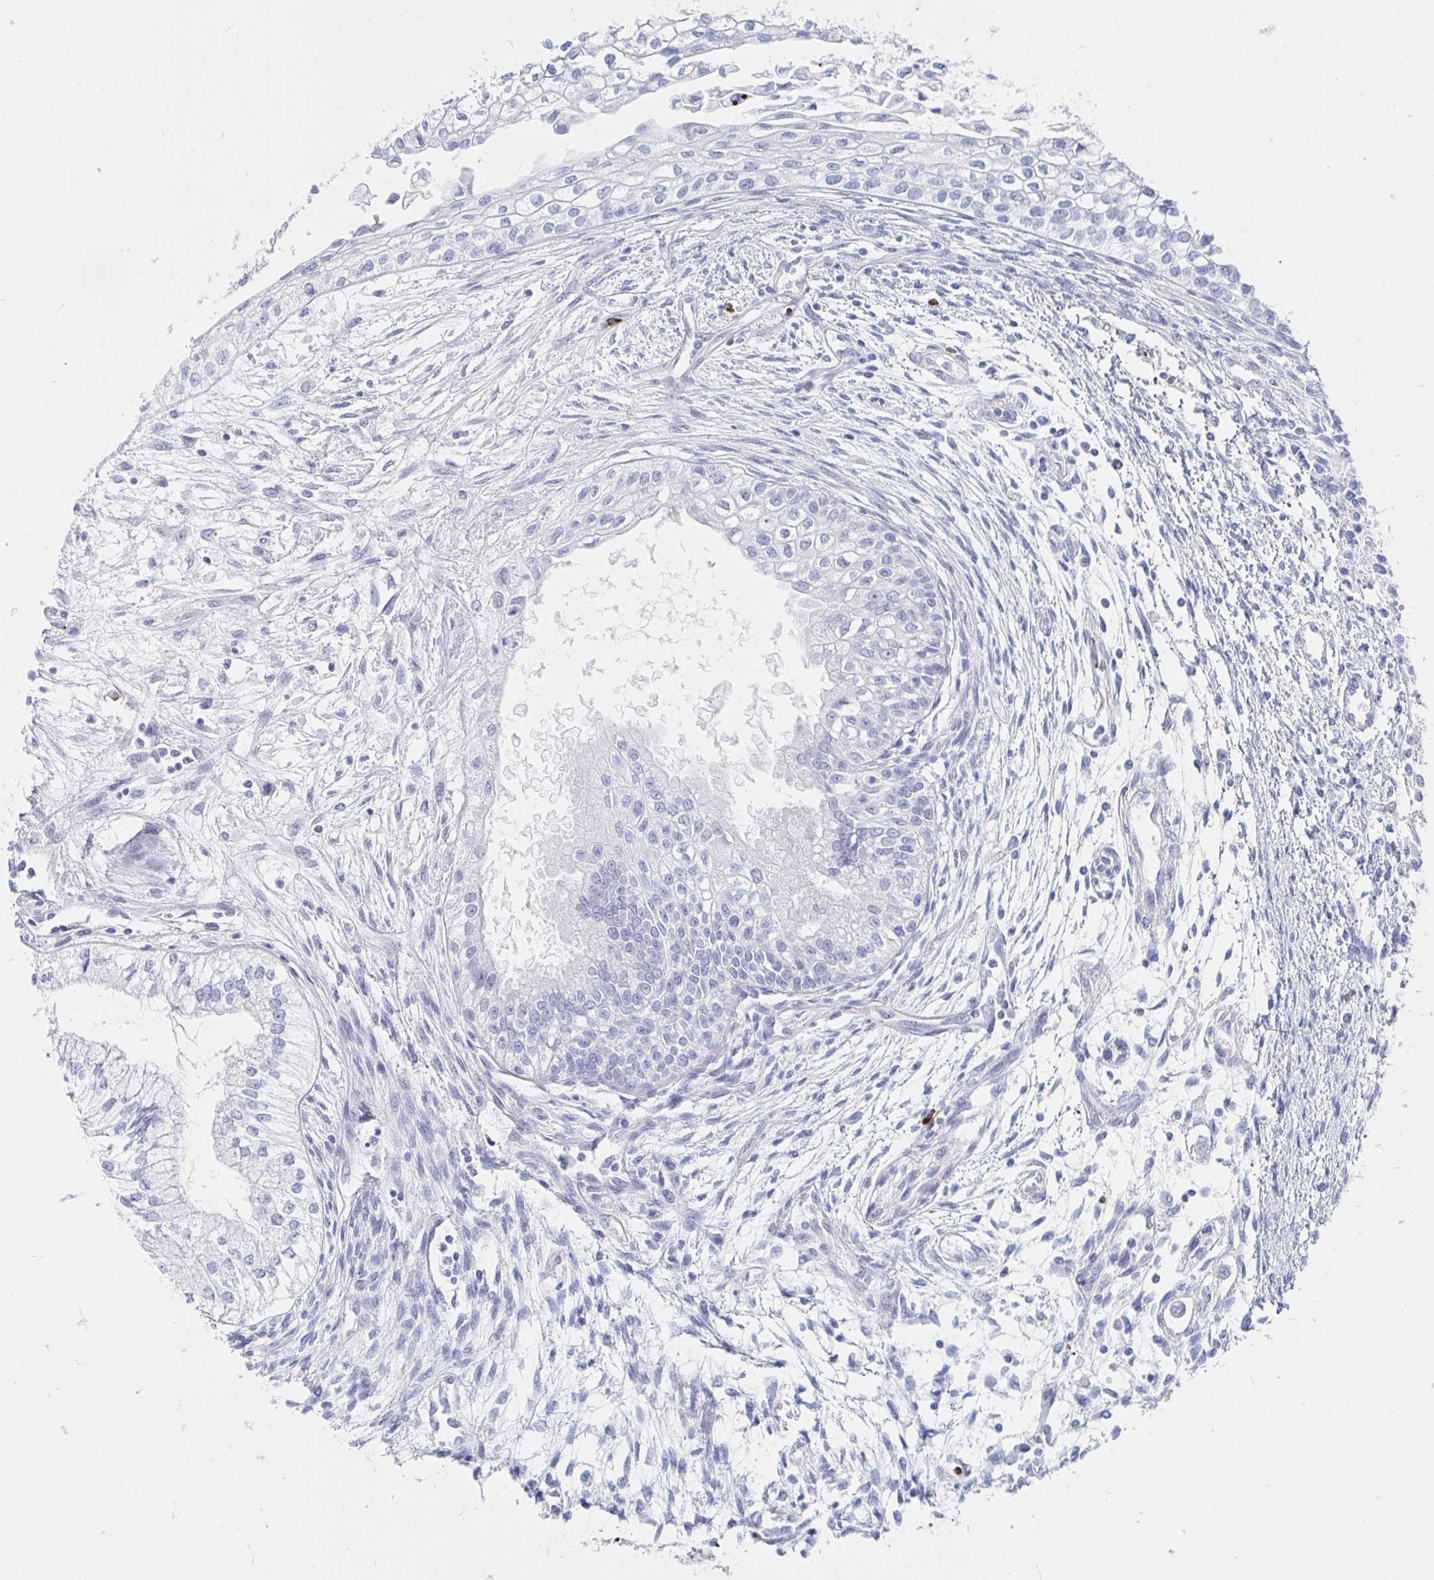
{"staining": {"intensity": "negative", "quantity": "none", "location": "none"}, "tissue": "testis cancer", "cell_type": "Tumor cells", "image_type": "cancer", "snomed": [{"axis": "morphology", "description": "Carcinoma, Embryonal, NOS"}, {"axis": "topography", "description": "Testis"}], "caption": "There is no significant expression in tumor cells of testis embryonal carcinoma. Brightfield microscopy of immunohistochemistry (IHC) stained with DAB (3,3'-diaminobenzidine) (brown) and hematoxylin (blue), captured at high magnification.", "gene": "PACSIN1", "patient": {"sex": "male", "age": 37}}